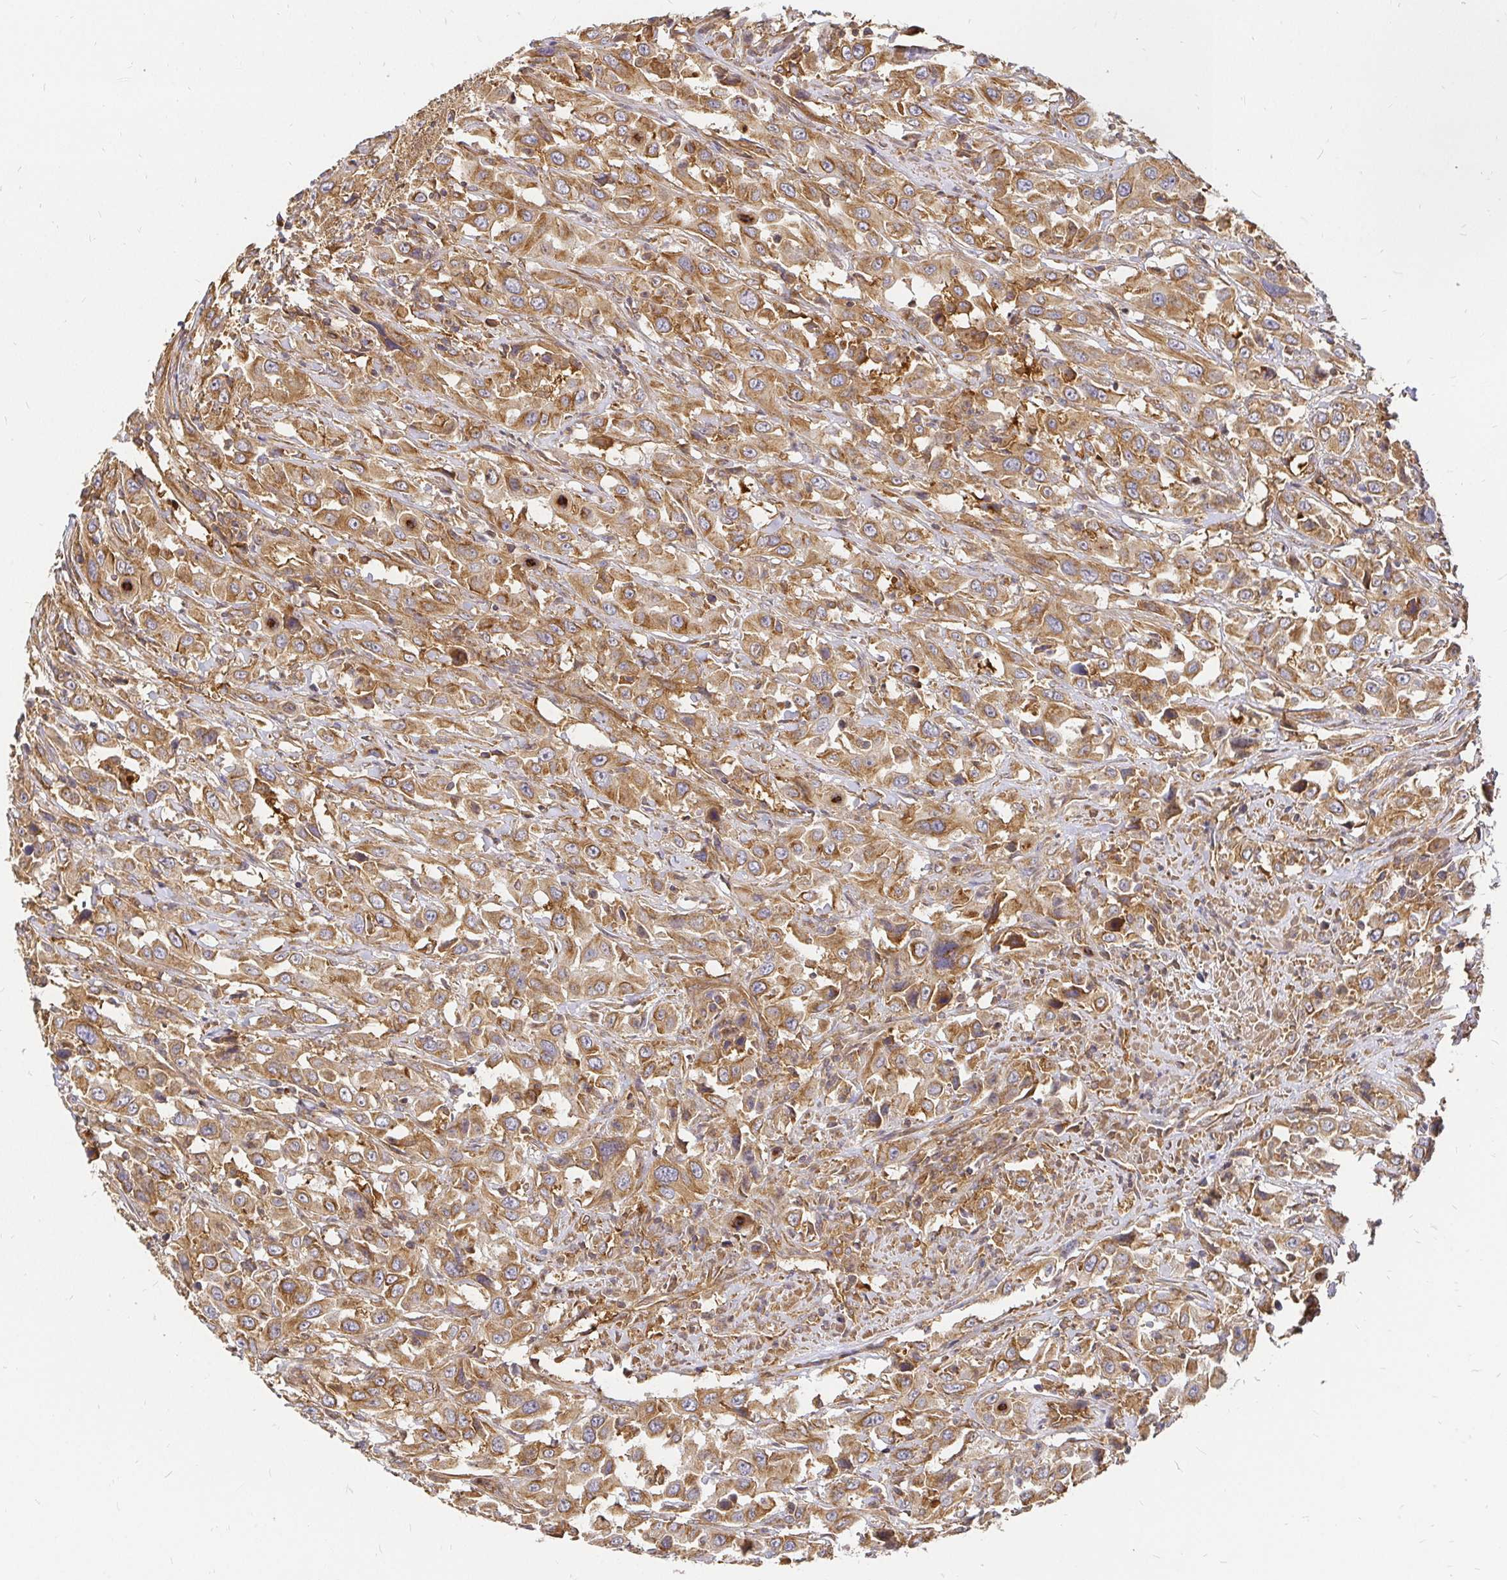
{"staining": {"intensity": "moderate", "quantity": ">75%", "location": "cytoplasmic/membranous"}, "tissue": "urothelial cancer", "cell_type": "Tumor cells", "image_type": "cancer", "snomed": [{"axis": "morphology", "description": "Urothelial carcinoma, High grade"}, {"axis": "topography", "description": "Urinary bladder"}], "caption": "The photomicrograph reveals staining of urothelial cancer, revealing moderate cytoplasmic/membranous protein positivity (brown color) within tumor cells.", "gene": "KIF5B", "patient": {"sex": "male", "age": 61}}